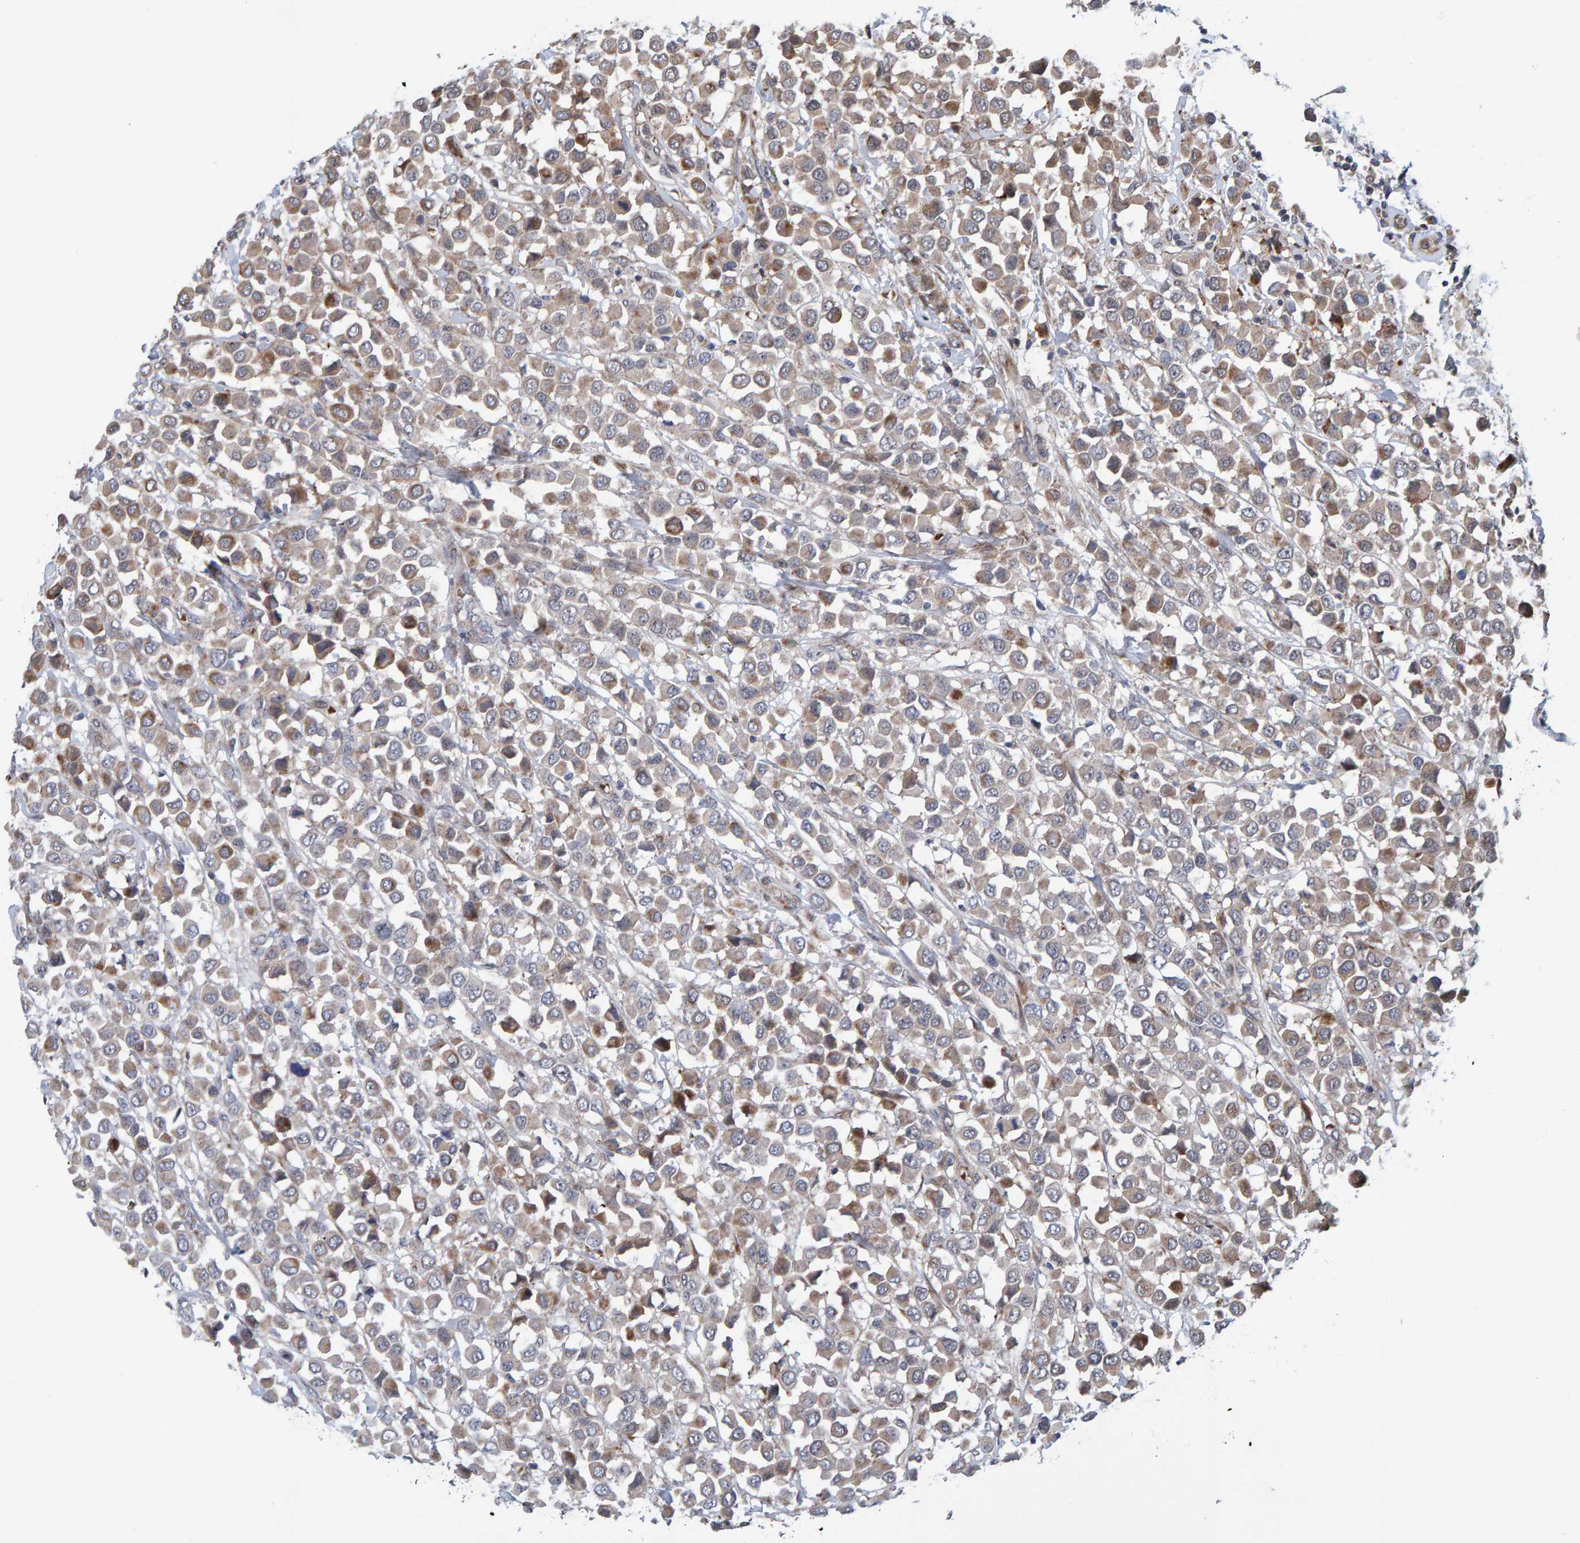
{"staining": {"intensity": "weak", "quantity": ">75%", "location": "cytoplasmic/membranous"}, "tissue": "breast cancer", "cell_type": "Tumor cells", "image_type": "cancer", "snomed": [{"axis": "morphology", "description": "Duct carcinoma"}, {"axis": "topography", "description": "Breast"}], "caption": "Breast intraductal carcinoma stained with a brown dye demonstrates weak cytoplasmic/membranous positive staining in about >75% of tumor cells.", "gene": "MFSD6L", "patient": {"sex": "female", "age": 61}}